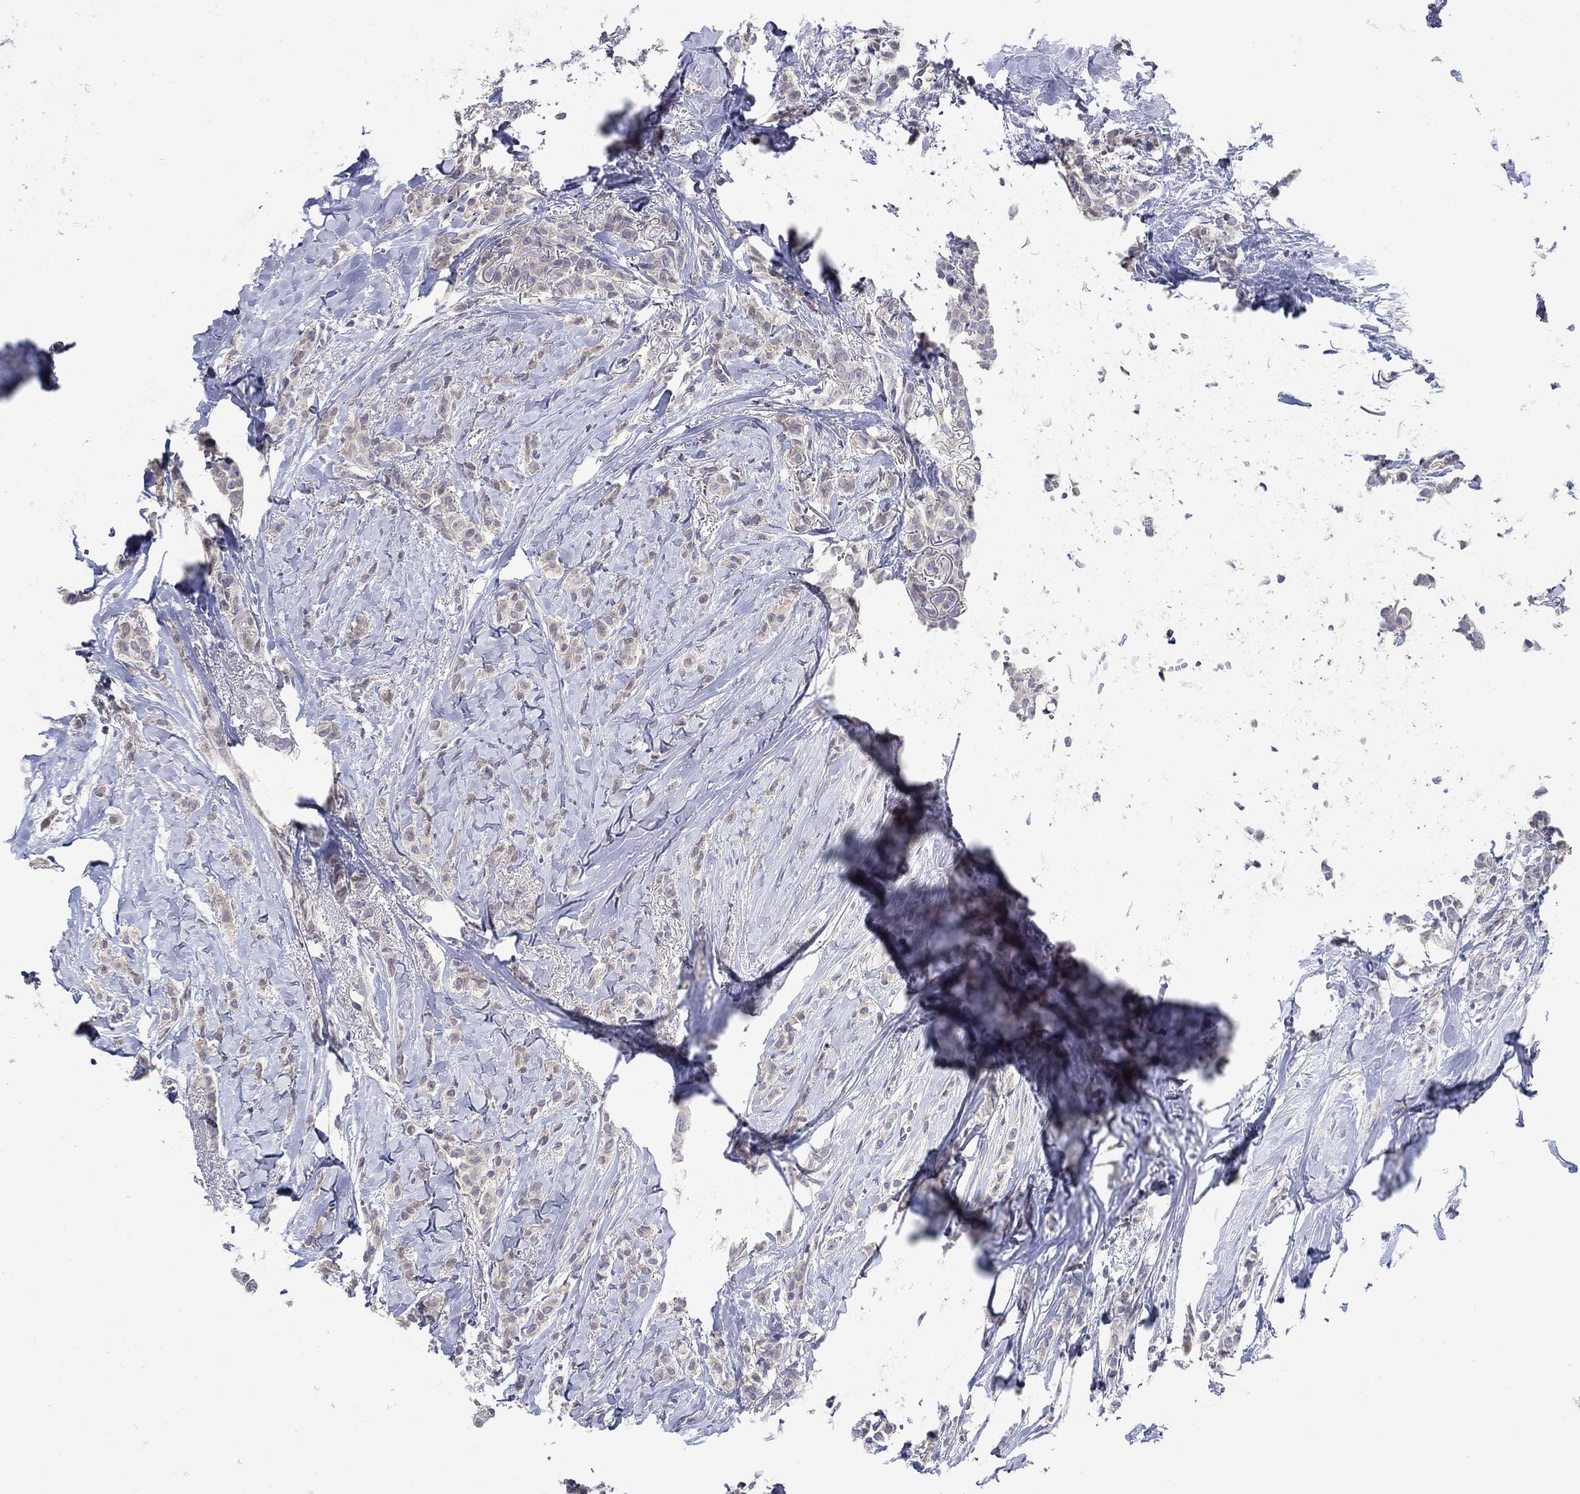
{"staining": {"intensity": "negative", "quantity": "none", "location": "none"}, "tissue": "breast cancer", "cell_type": "Tumor cells", "image_type": "cancer", "snomed": [{"axis": "morphology", "description": "Duct carcinoma"}, {"axis": "topography", "description": "Breast"}], "caption": "Immunohistochemistry (IHC) of breast cancer (infiltrating ductal carcinoma) displays no expression in tumor cells.", "gene": "CETN1", "patient": {"sex": "female", "age": 85}}